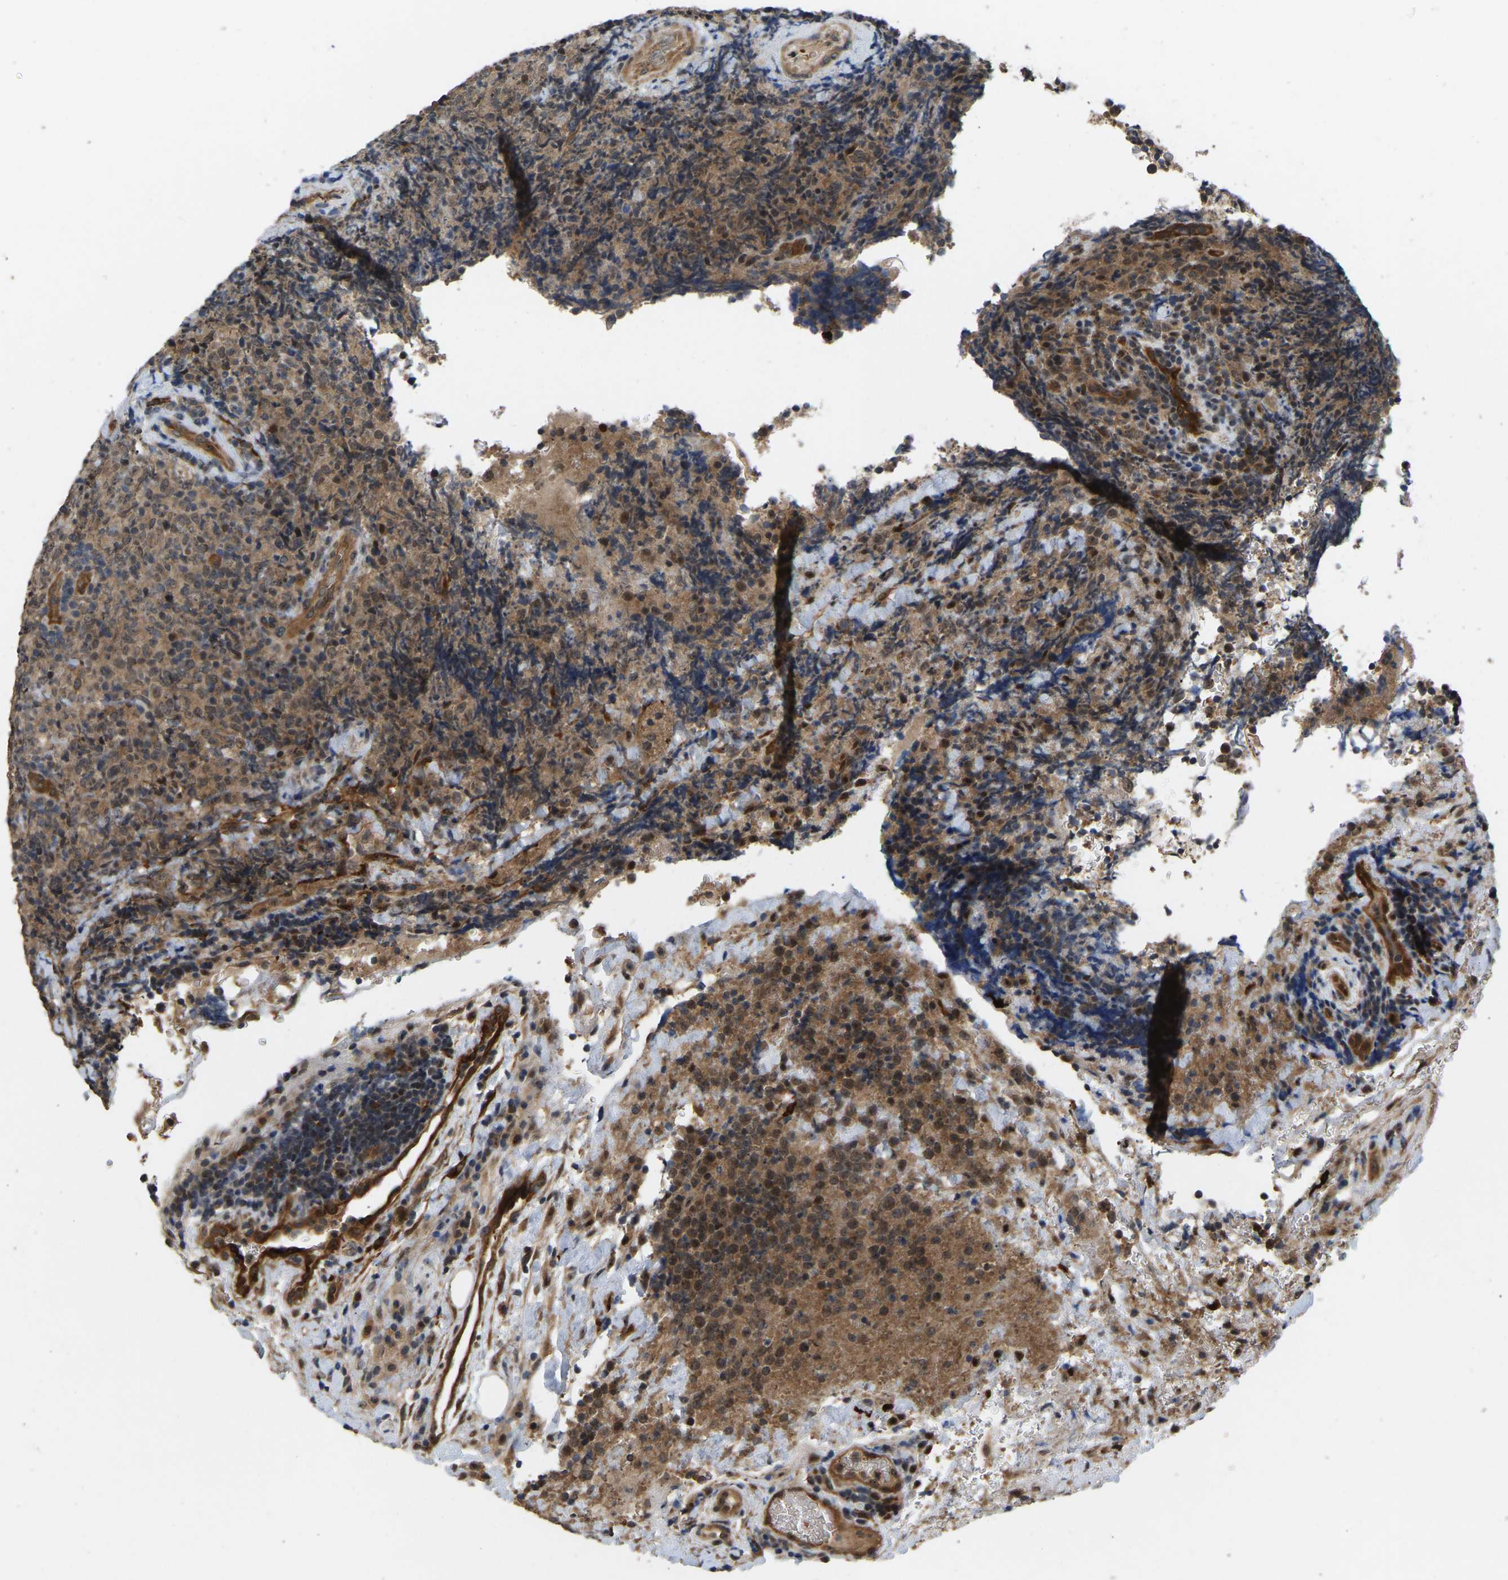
{"staining": {"intensity": "weak", "quantity": ">75%", "location": "cytoplasmic/membranous,nuclear"}, "tissue": "lymphoma", "cell_type": "Tumor cells", "image_type": "cancer", "snomed": [{"axis": "morphology", "description": "Malignant lymphoma, non-Hodgkin's type, High grade"}, {"axis": "topography", "description": "Tonsil"}], "caption": "Lymphoma stained with a protein marker exhibits weak staining in tumor cells.", "gene": "LIMK2", "patient": {"sex": "female", "age": 36}}